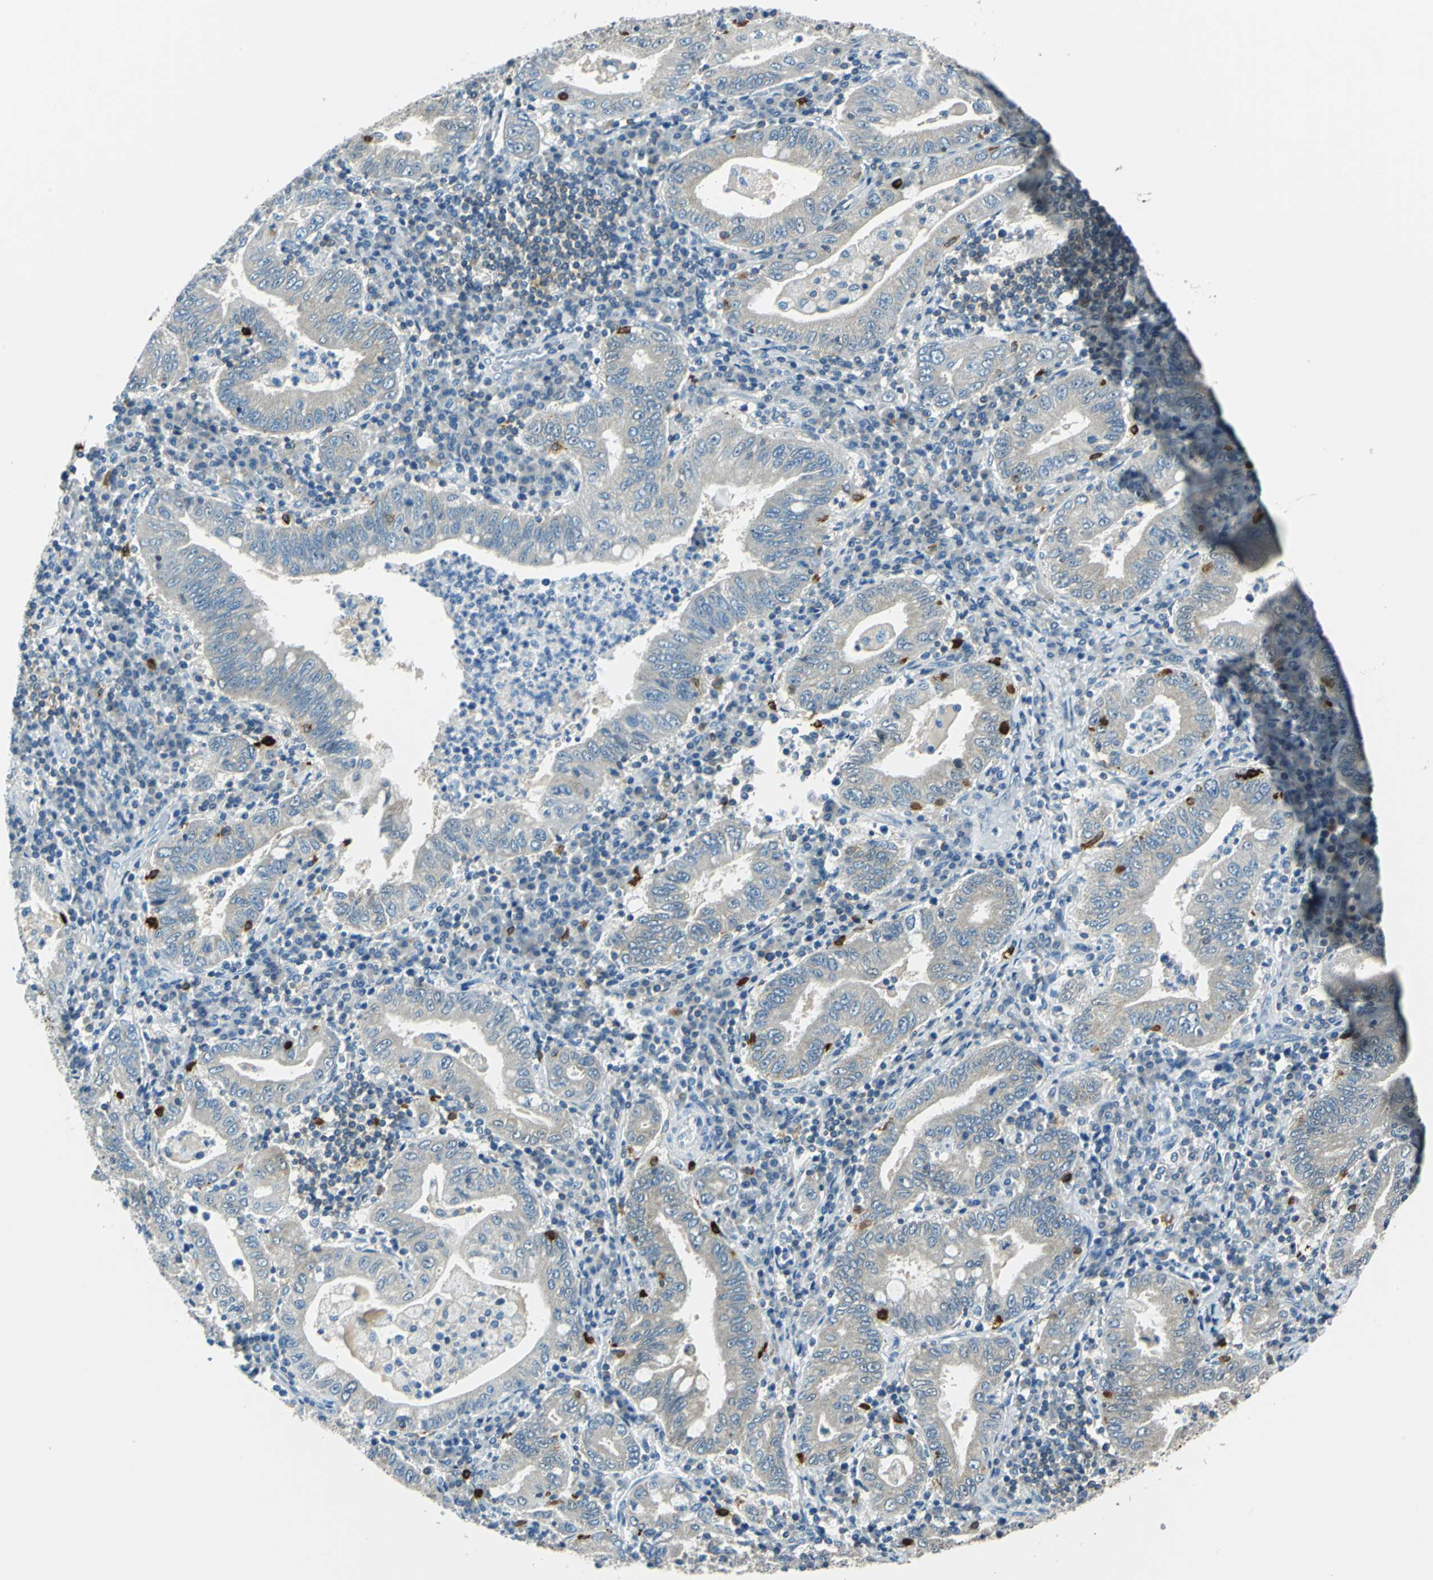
{"staining": {"intensity": "weak", "quantity": "25%-75%", "location": "cytoplasmic/membranous"}, "tissue": "stomach cancer", "cell_type": "Tumor cells", "image_type": "cancer", "snomed": [{"axis": "morphology", "description": "Normal tissue, NOS"}, {"axis": "morphology", "description": "Adenocarcinoma, NOS"}, {"axis": "topography", "description": "Esophagus"}, {"axis": "topography", "description": "Stomach, upper"}, {"axis": "topography", "description": "Peripheral nerve tissue"}], "caption": "IHC photomicrograph of neoplastic tissue: stomach cancer stained using immunohistochemistry reveals low levels of weak protein expression localized specifically in the cytoplasmic/membranous of tumor cells, appearing as a cytoplasmic/membranous brown color.", "gene": "CPA3", "patient": {"sex": "male", "age": 62}}